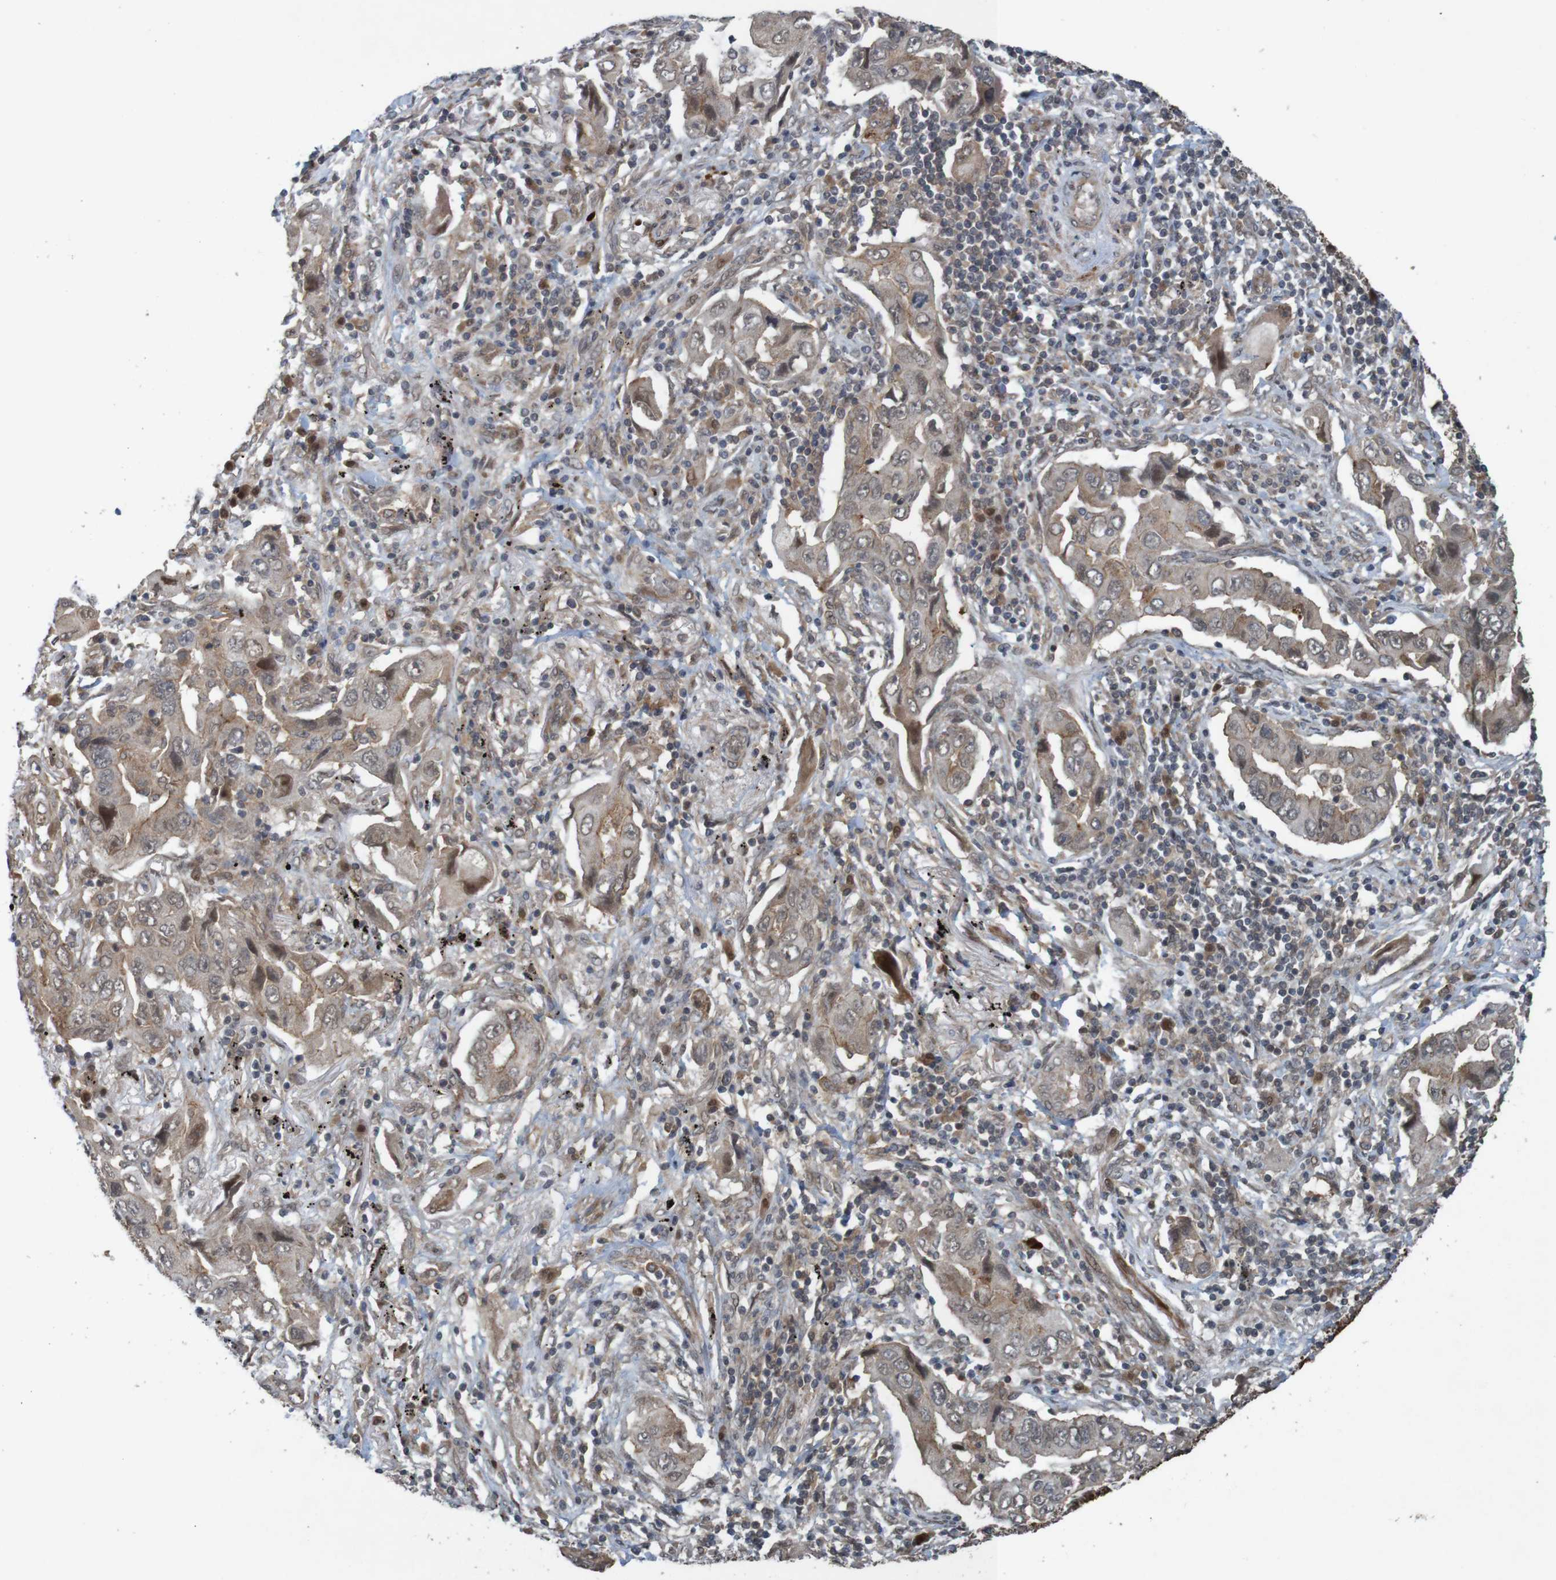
{"staining": {"intensity": "weak", "quantity": "25%-75%", "location": "cytoplasmic/membranous"}, "tissue": "lung cancer", "cell_type": "Tumor cells", "image_type": "cancer", "snomed": [{"axis": "morphology", "description": "Adenocarcinoma, NOS"}, {"axis": "topography", "description": "Lung"}], "caption": "A photomicrograph of lung adenocarcinoma stained for a protein demonstrates weak cytoplasmic/membranous brown staining in tumor cells.", "gene": "ARHGEF11", "patient": {"sex": "female", "age": 65}}